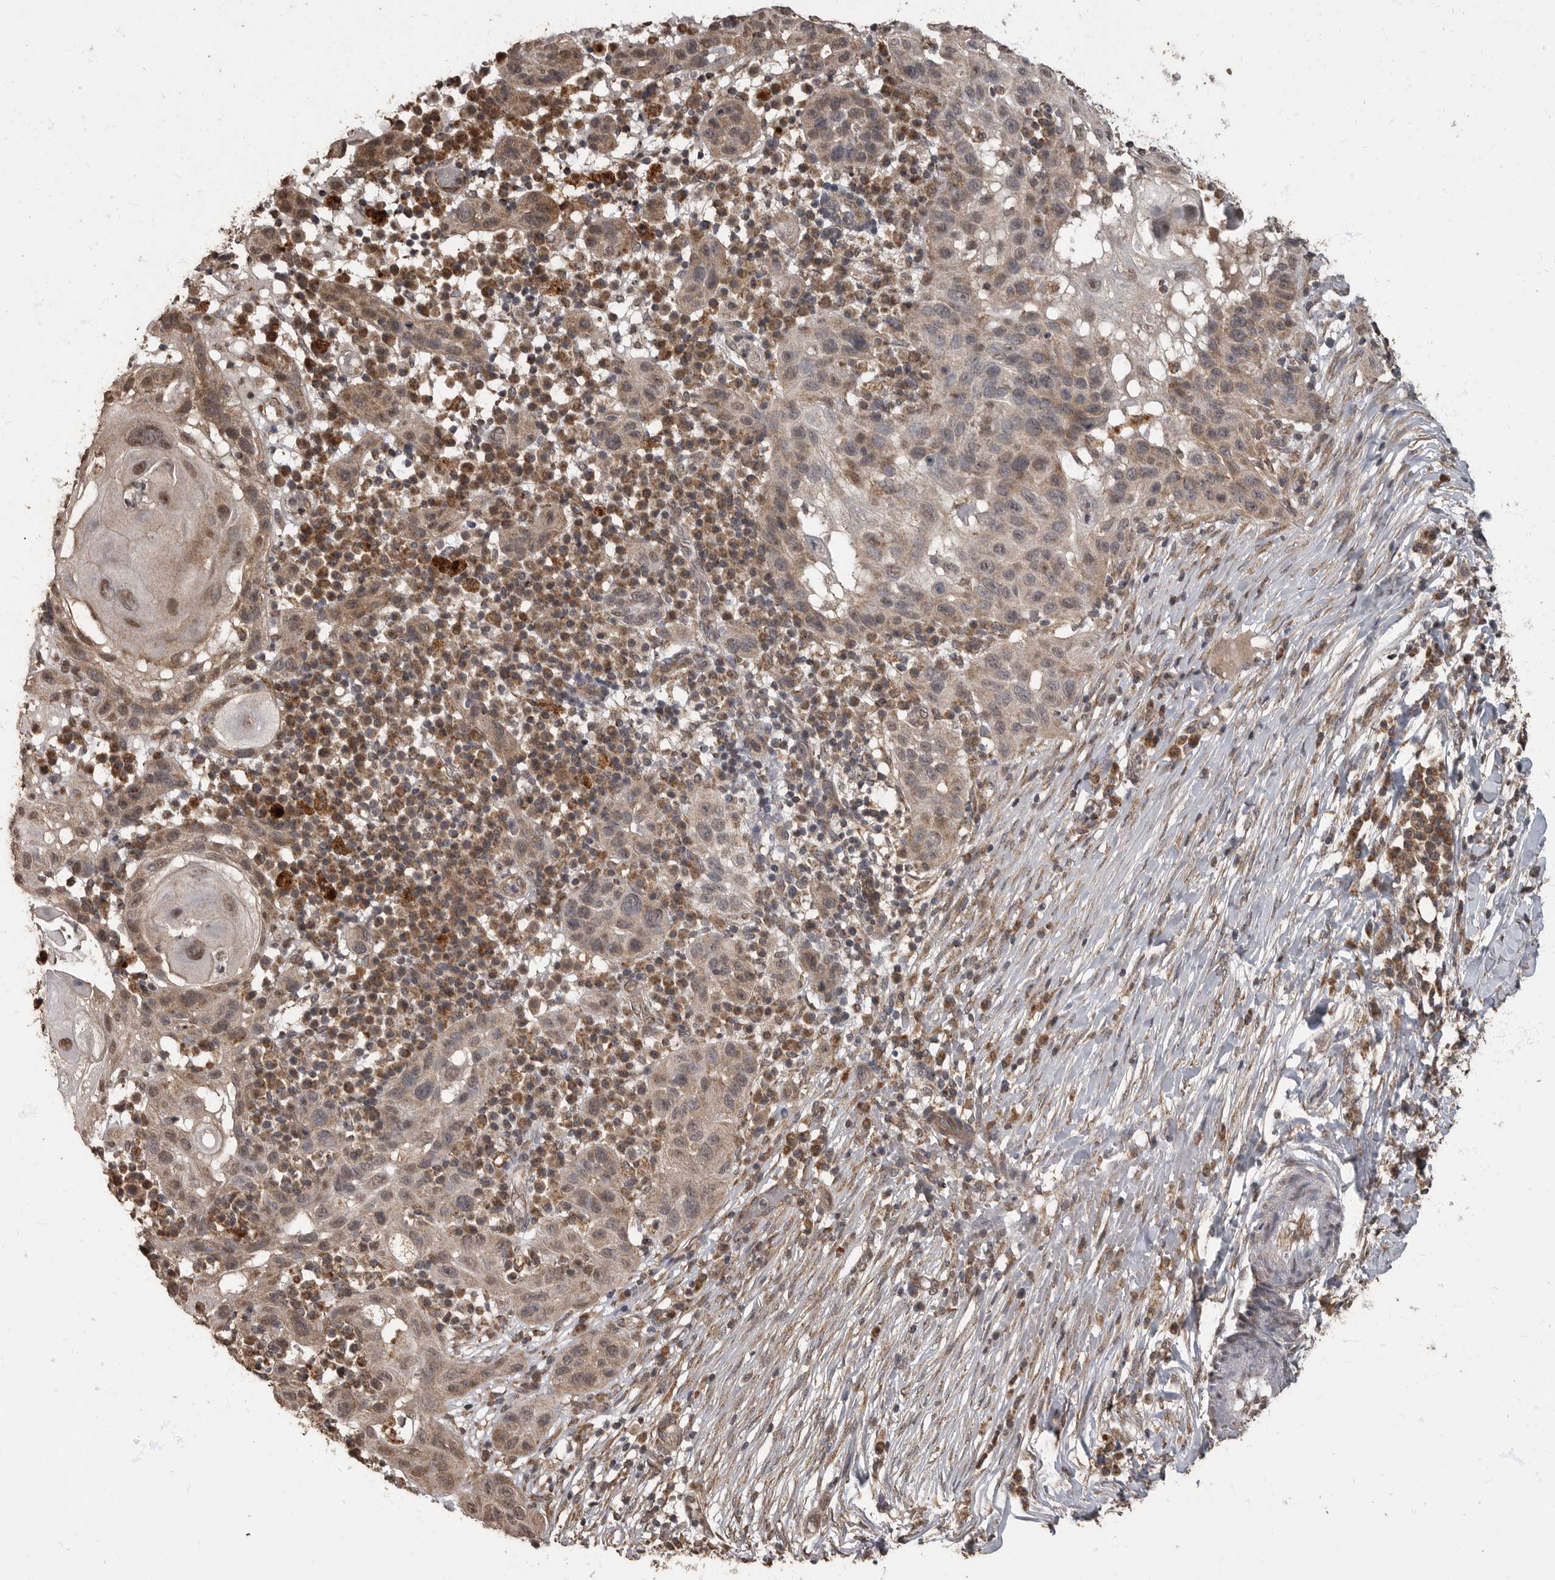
{"staining": {"intensity": "weak", "quantity": ">75%", "location": "cytoplasmic/membranous,nuclear"}, "tissue": "skin cancer", "cell_type": "Tumor cells", "image_type": "cancer", "snomed": [{"axis": "morphology", "description": "Normal tissue, NOS"}, {"axis": "morphology", "description": "Squamous cell carcinoma, NOS"}, {"axis": "topography", "description": "Skin"}], "caption": "The image exhibits immunohistochemical staining of skin cancer. There is weak cytoplasmic/membranous and nuclear expression is seen in about >75% of tumor cells.", "gene": "MAFG", "patient": {"sex": "female", "age": 96}}